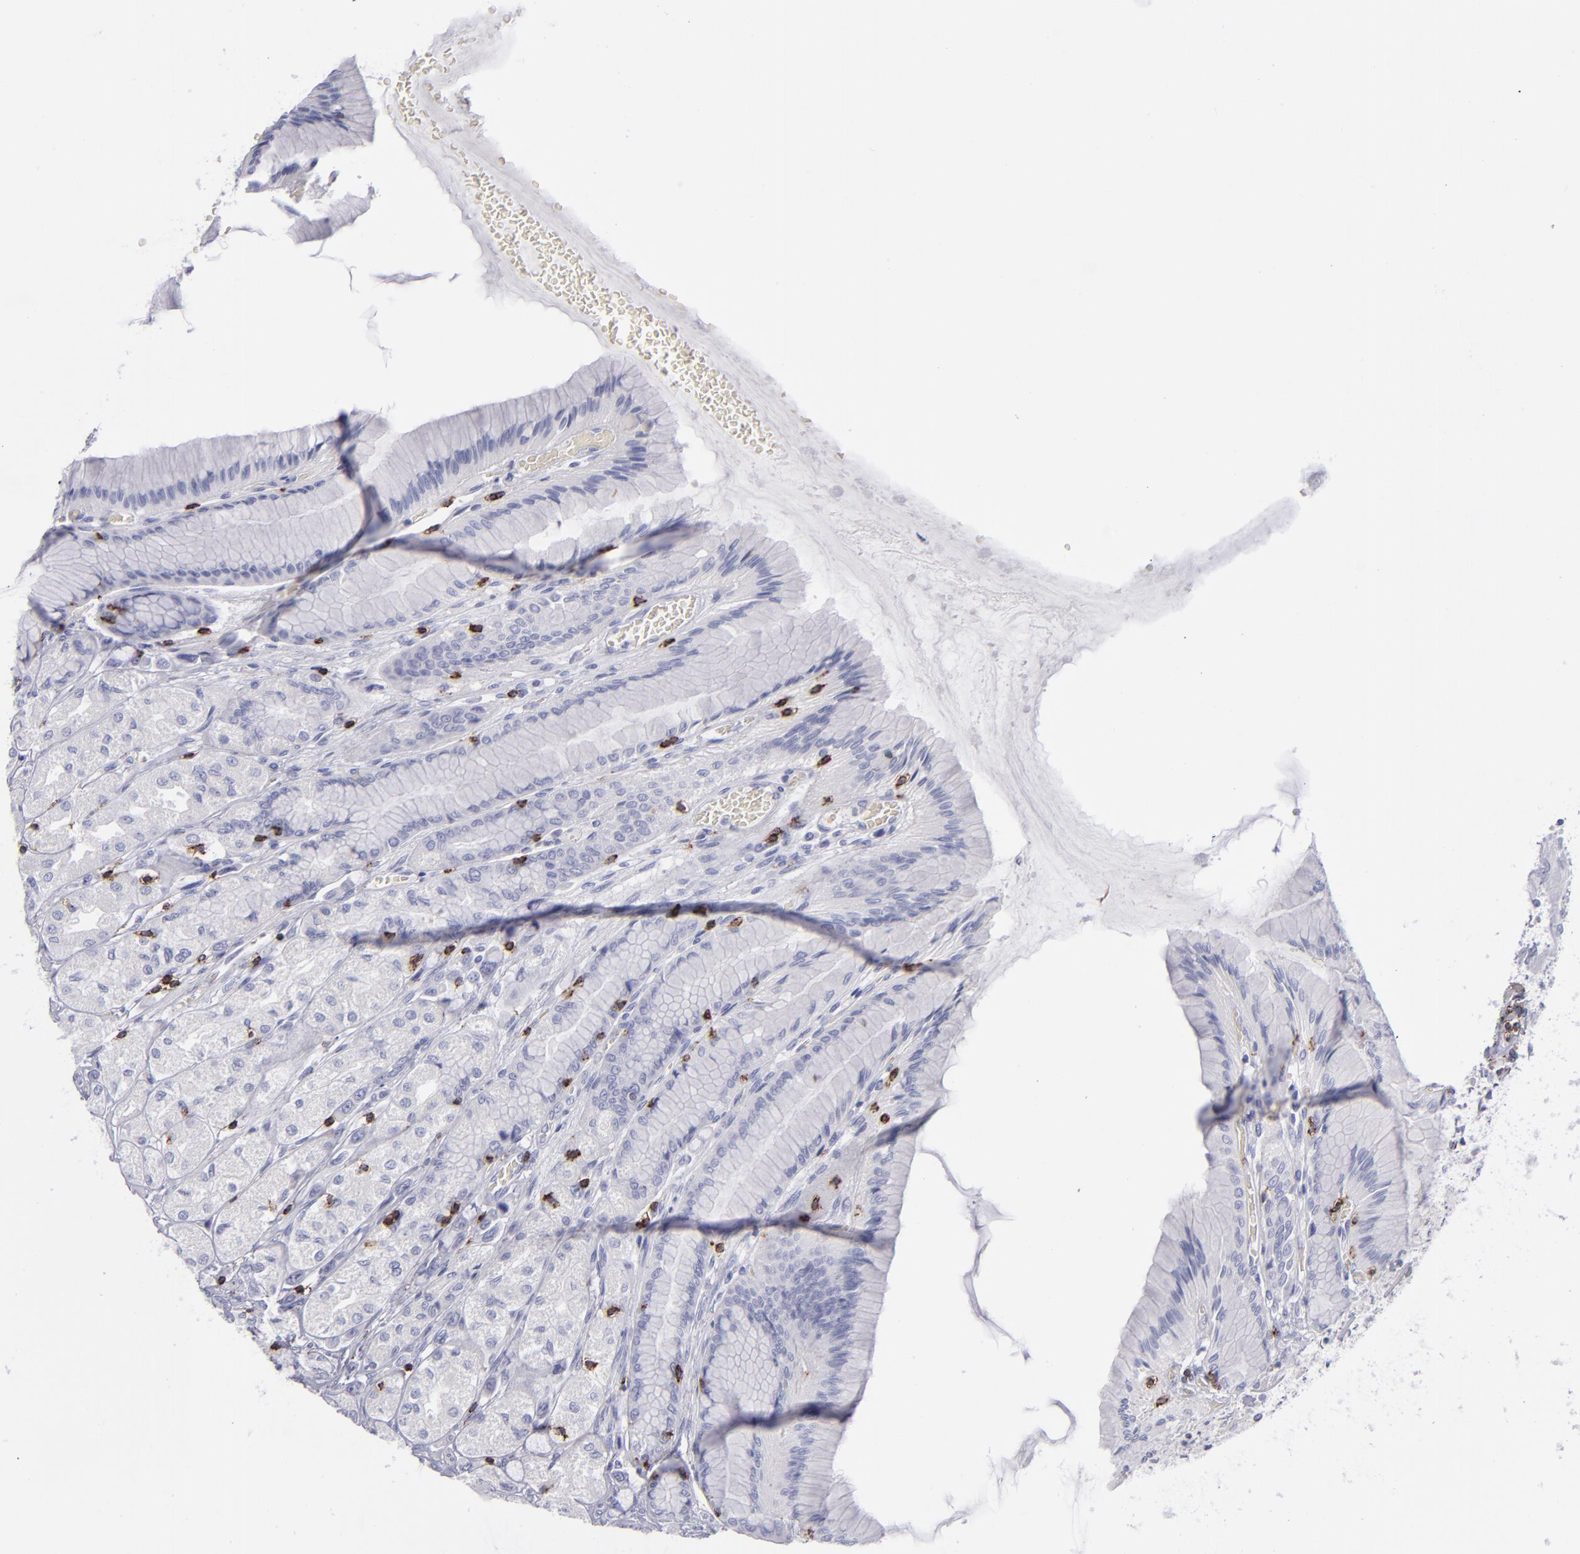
{"staining": {"intensity": "negative", "quantity": "none", "location": "none"}, "tissue": "stomach", "cell_type": "Glandular cells", "image_type": "normal", "snomed": [{"axis": "morphology", "description": "Normal tissue, NOS"}, {"axis": "morphology", "description": "Adenocarcinoma, NOS"}, {"axis": "topography", "description": "Stomach"}, {"axis": "topography", "description": "Stomach, lower"}], "caption": "Immunohistochemical staining of normal human stomach reveals no significant expression in glandular cells.", "gene": "CD2", "patient": {"sex": "female", "age": 65}}